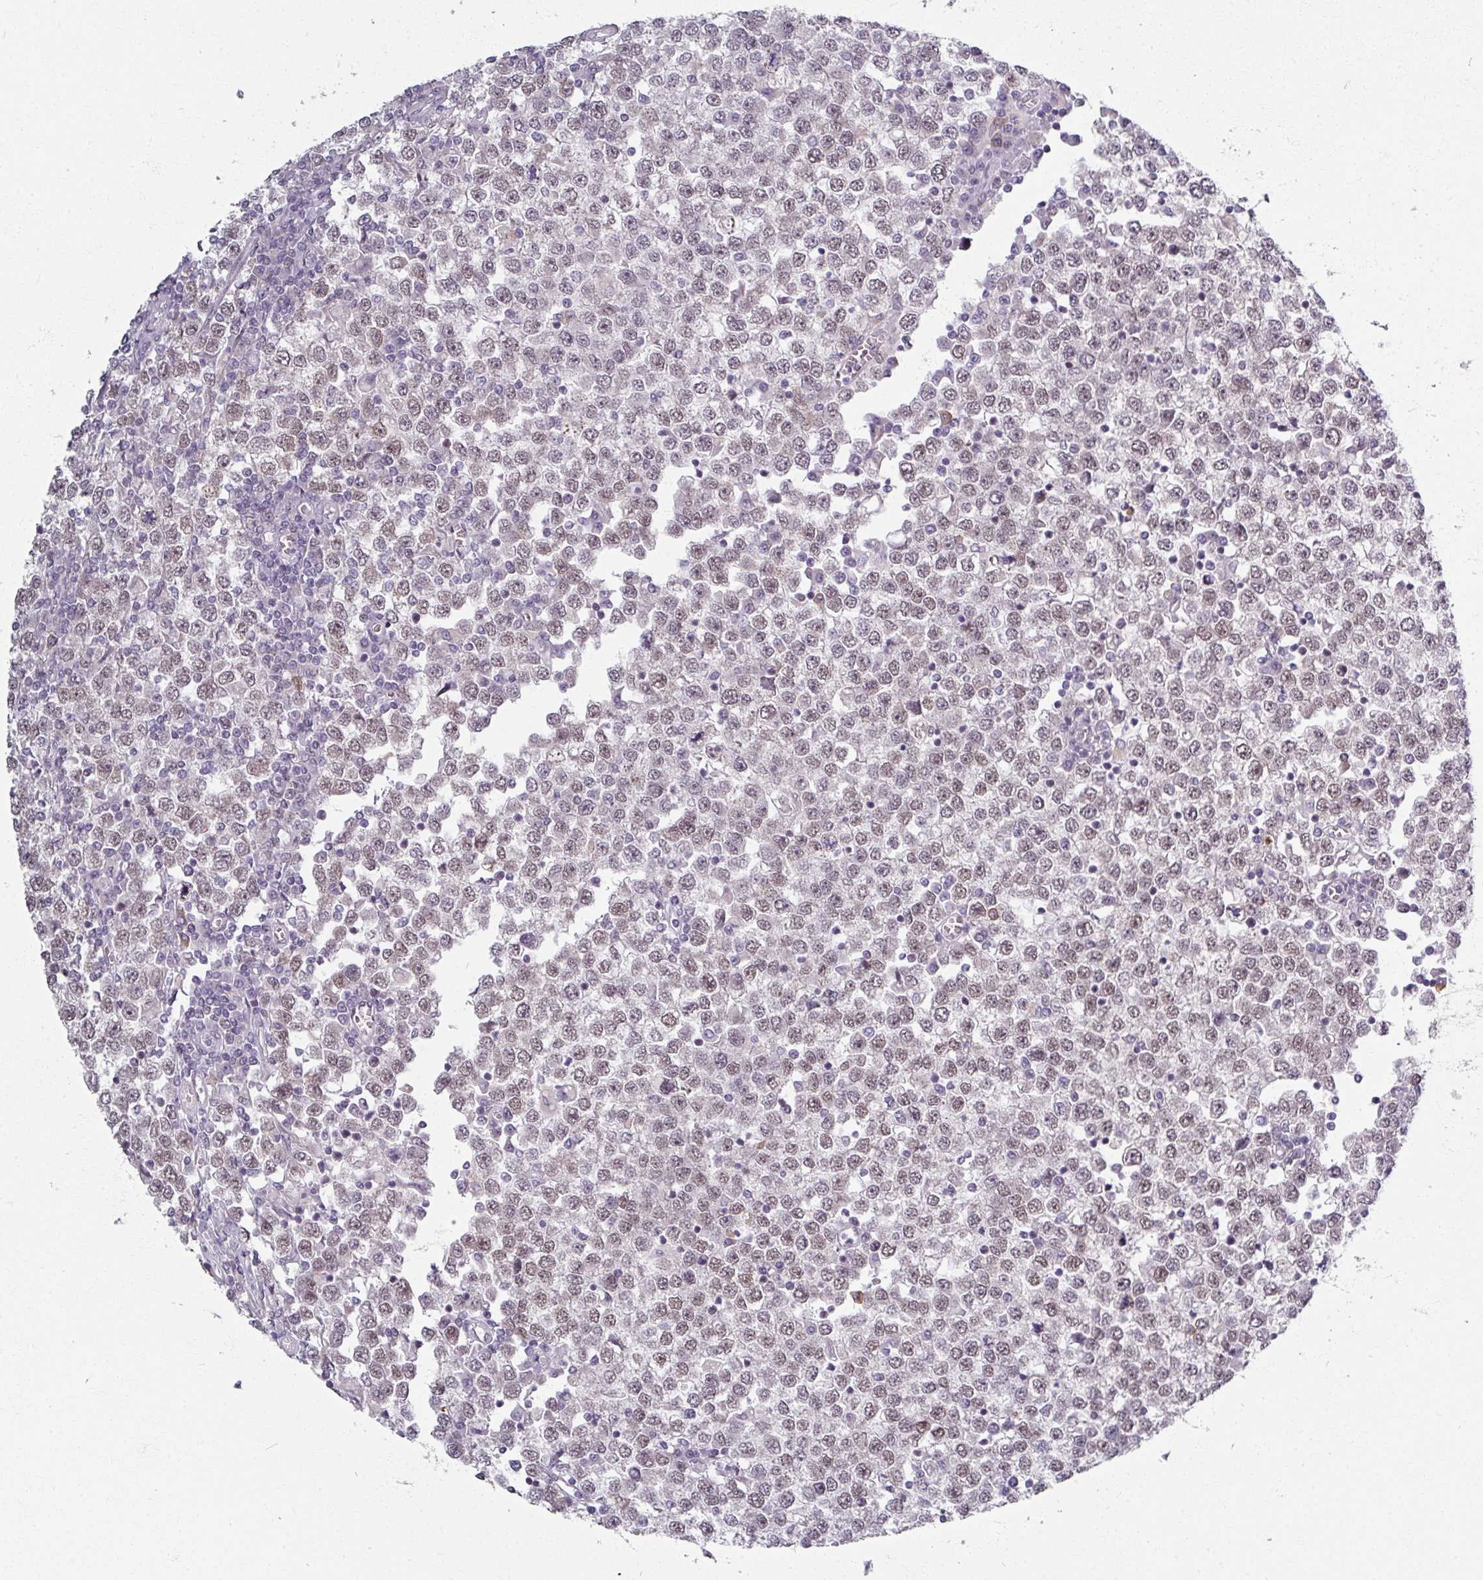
{"staining": {"intensity": "moderate", "quantity": "25%-75%", "location": "nuclear"}, "tissue": "testis cancer", "cell_type": "Tumor cells", "image_type": "cancer", "snomed": [{"axis": "morphology", "description": "Seminoma, NOS"}, {"axis": "topography", "description": "Testis"}], "caption": "A histopathology image showing moderate nuclear staining in approximately 25%-75% of tumor cells in testis cancer, as visualized by brown immunohistochemical staining.", "gene": "RIPOR3", "patient": {"sex": "male", "age": 65}}